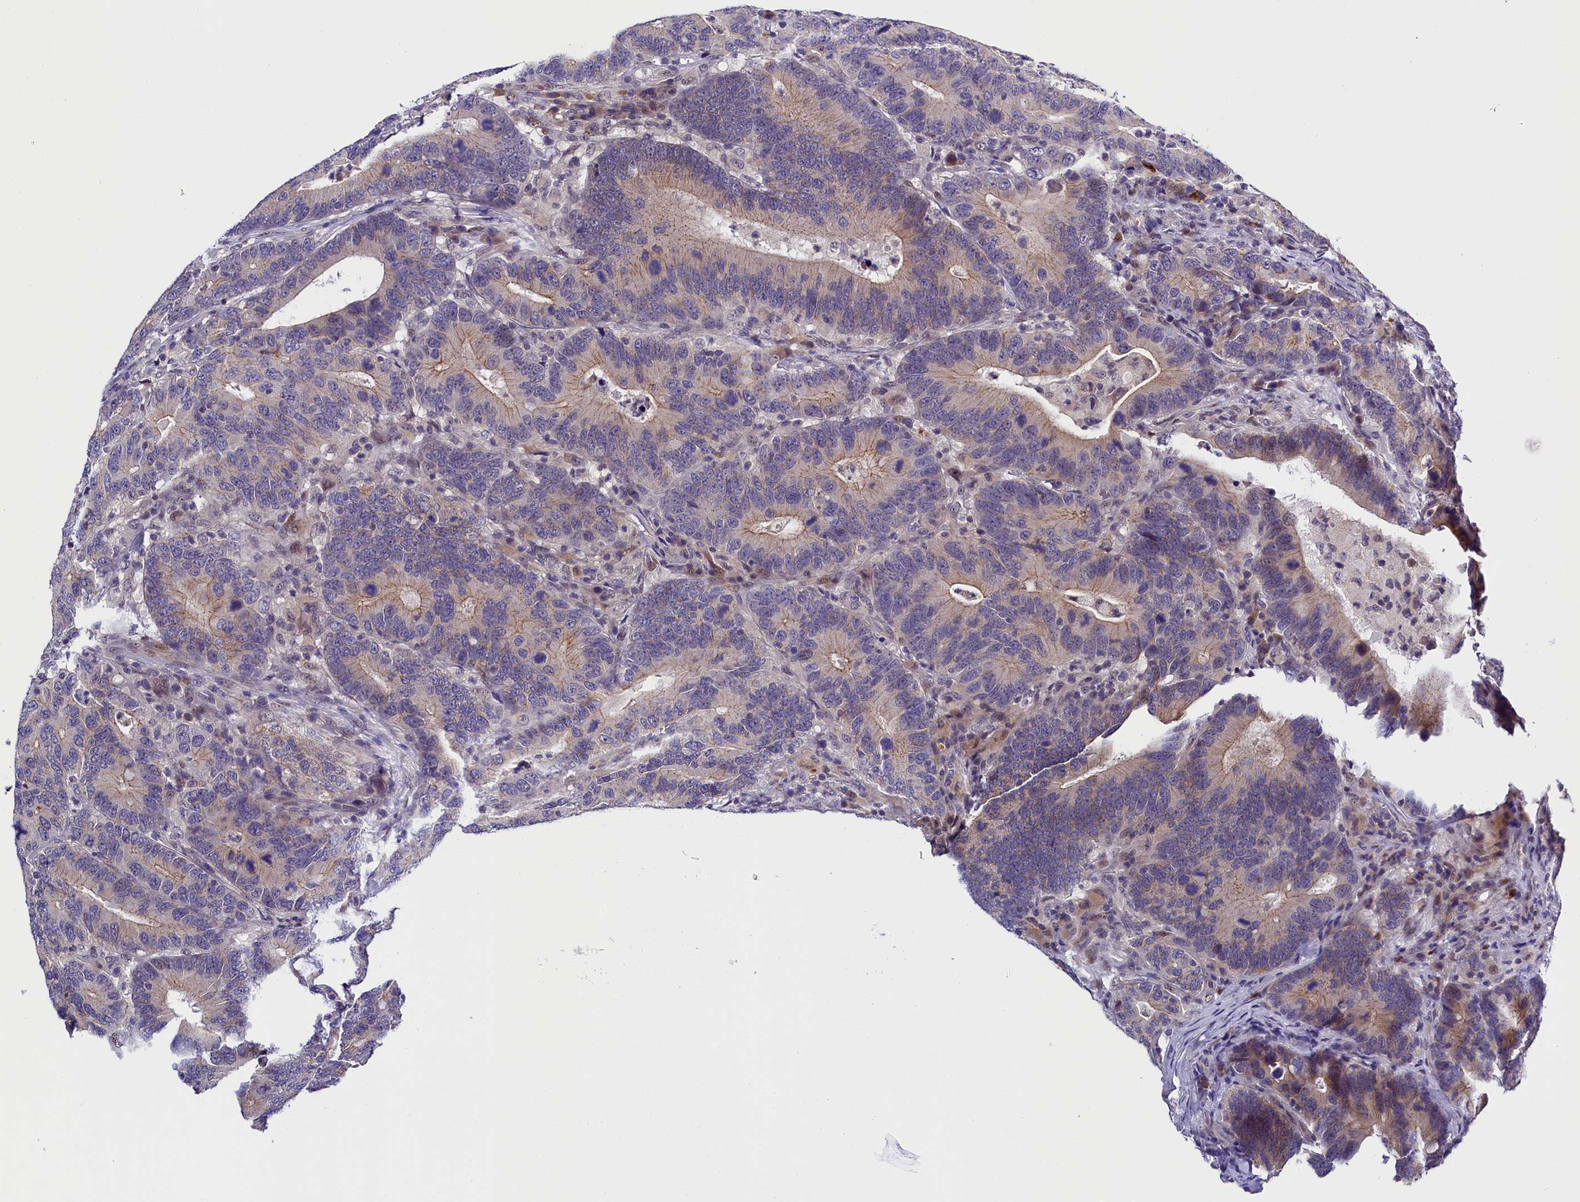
{"staining": {"intensity": "moderate", "quantity": "<25%", "location": "cytoplasmic/membranous"}, "tissue": "colorectal cancer", "cell_type": "Tumor cells", "image_type": "cancer", "snomed": [{"axis": "morphology", "description": "Adenocarcinoma, NOS"}, {"axis": "topography", "description": "Colon"}], "caption": "A low amount of moderate cytoplasmic/membranous staining is identified in about <25% of tumor cells in colorectal cancer (adenocarcinoma) tissue. (brown staining indicates protein expression, while blue staining denotes nuclei).", "gene": "ENKD1", "patient": {"sex": "female", "age": 66}}